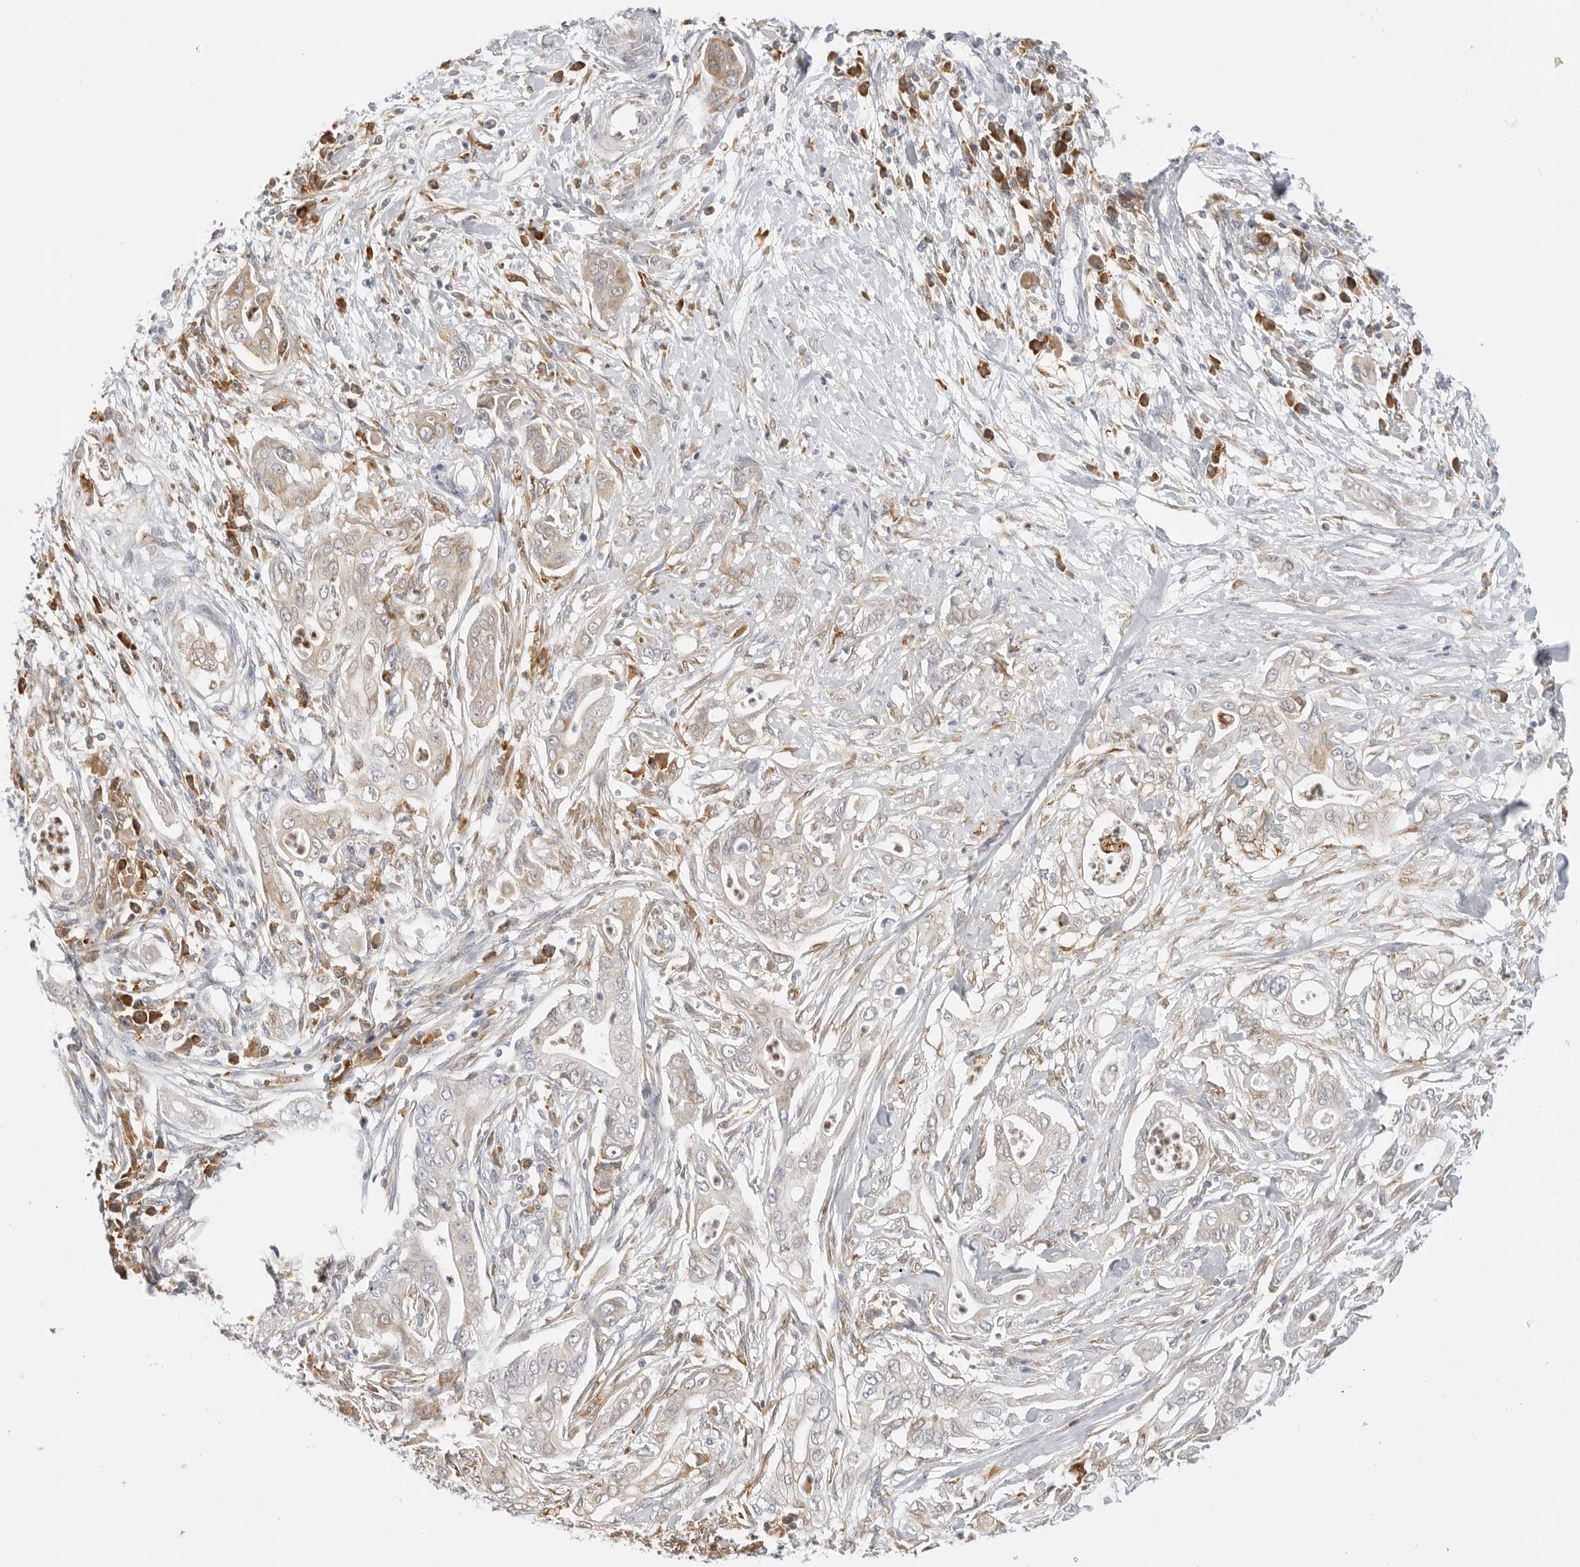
{"staining": {"intensity": "weak", "quantity": "<25%", "location": "cytoplasmic/membranous"}, "tissue": "pancreatic cancer", "cell_type": "Tumor cells", "image_type": "cancer", "snomed": [{"axis": "morphology", "description": "Adenocarcinoma, NOS"}, {"axis": "topography", "description": "Pancreas"}], "caption": "The micrograph displays no staining of tumor cells in pancreatic cancer (adenocarcinoma). Nuclei are stained in blue.", "gene": "THEM4", "patient": {"sex": "male", "age": 58}}